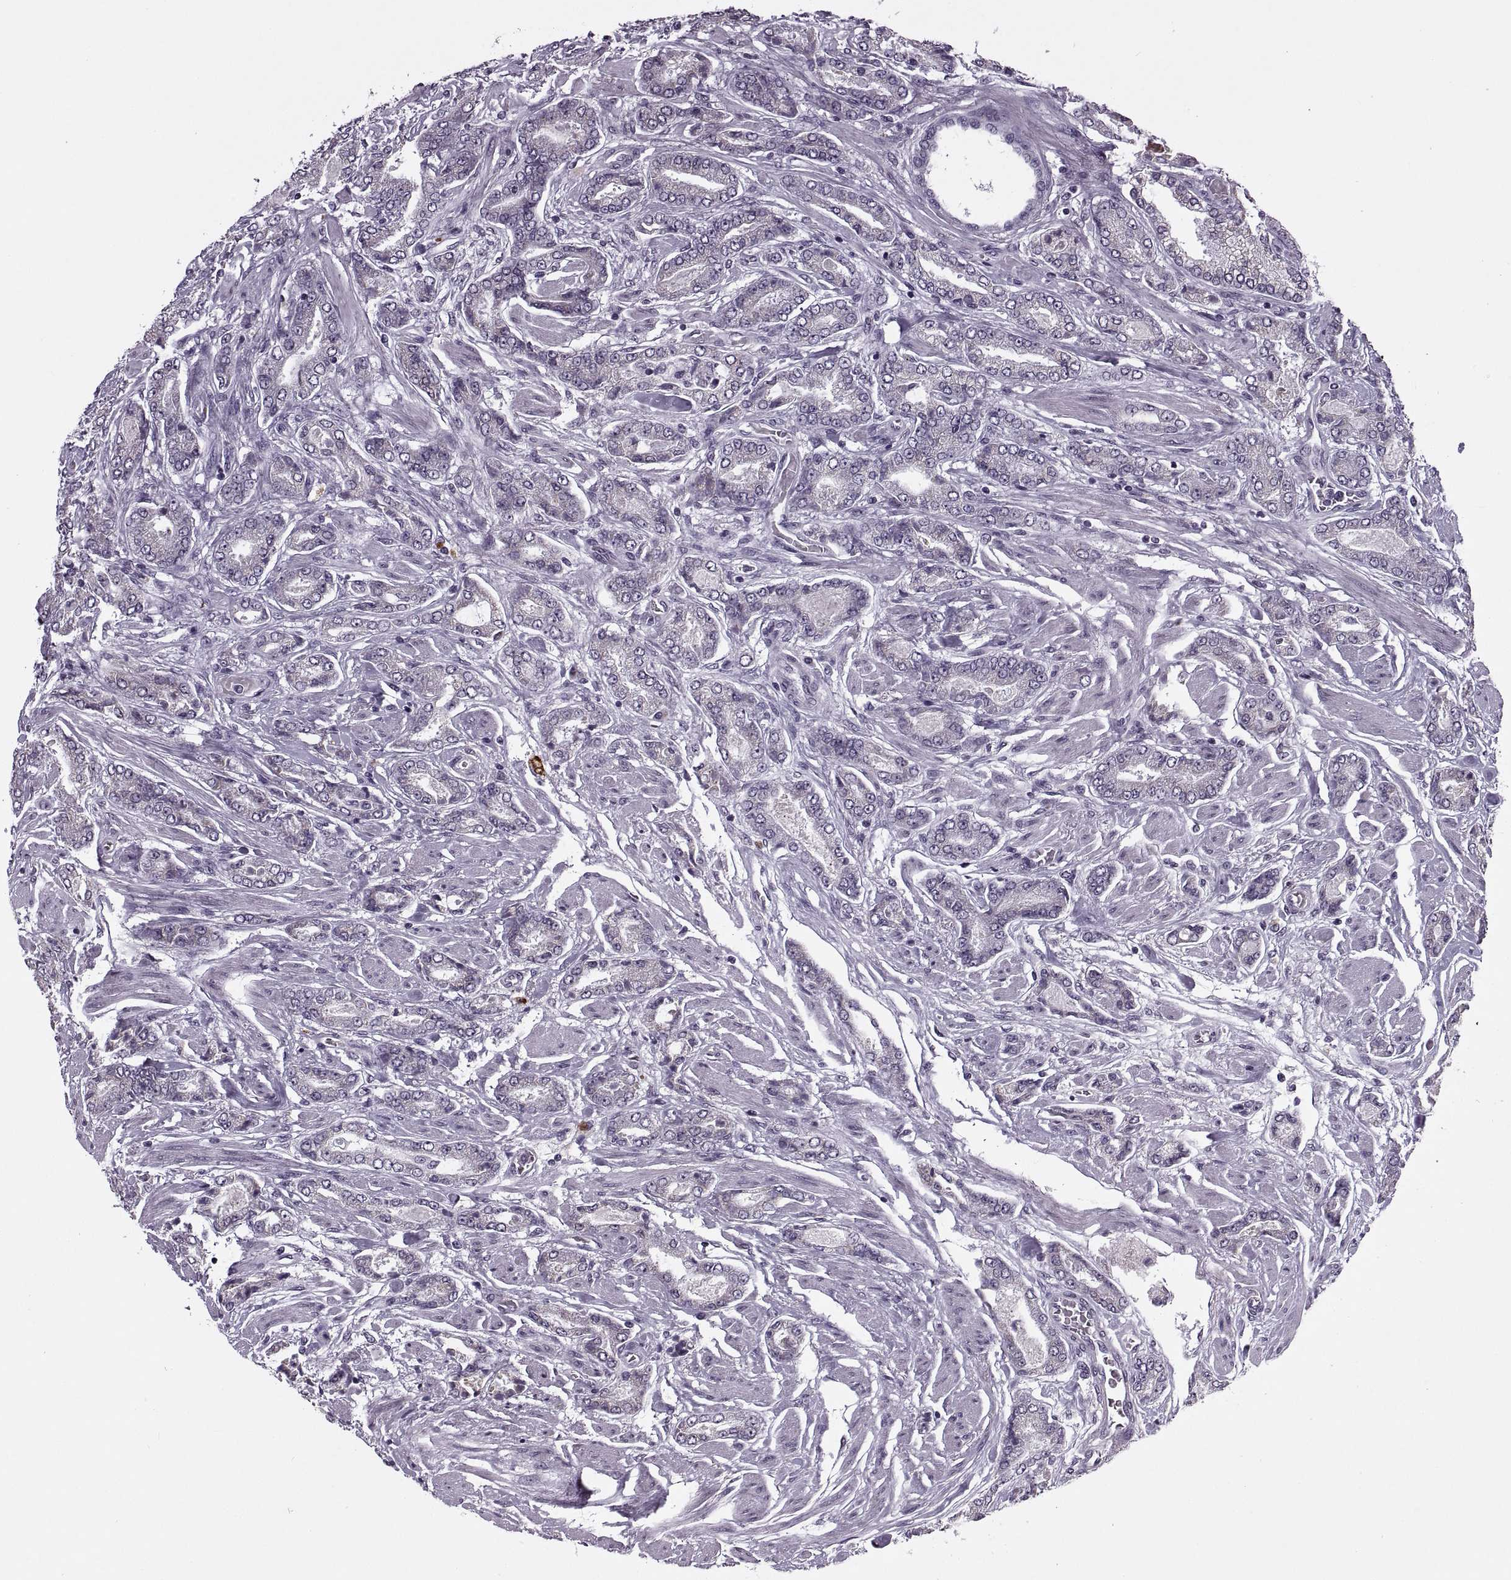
{"staining": {"intensity": "negative", "quantity": "none", "location": "none"}, "tissue": "prostate cancer", "cell_type": "Tumor cells", "image_type": "cancer", "snomed": [{"axis": "morphology", "description": "Adenocarcinoma, NOS"}, {"axis": "topography", "description": "Prostate"}], "caption": "Histopathology image shows no significant protein positivity in tumor cells of prostate adenocarcinoma.", "gene": "PRSS37", "patient": {"sex": "male", "age": 64}}